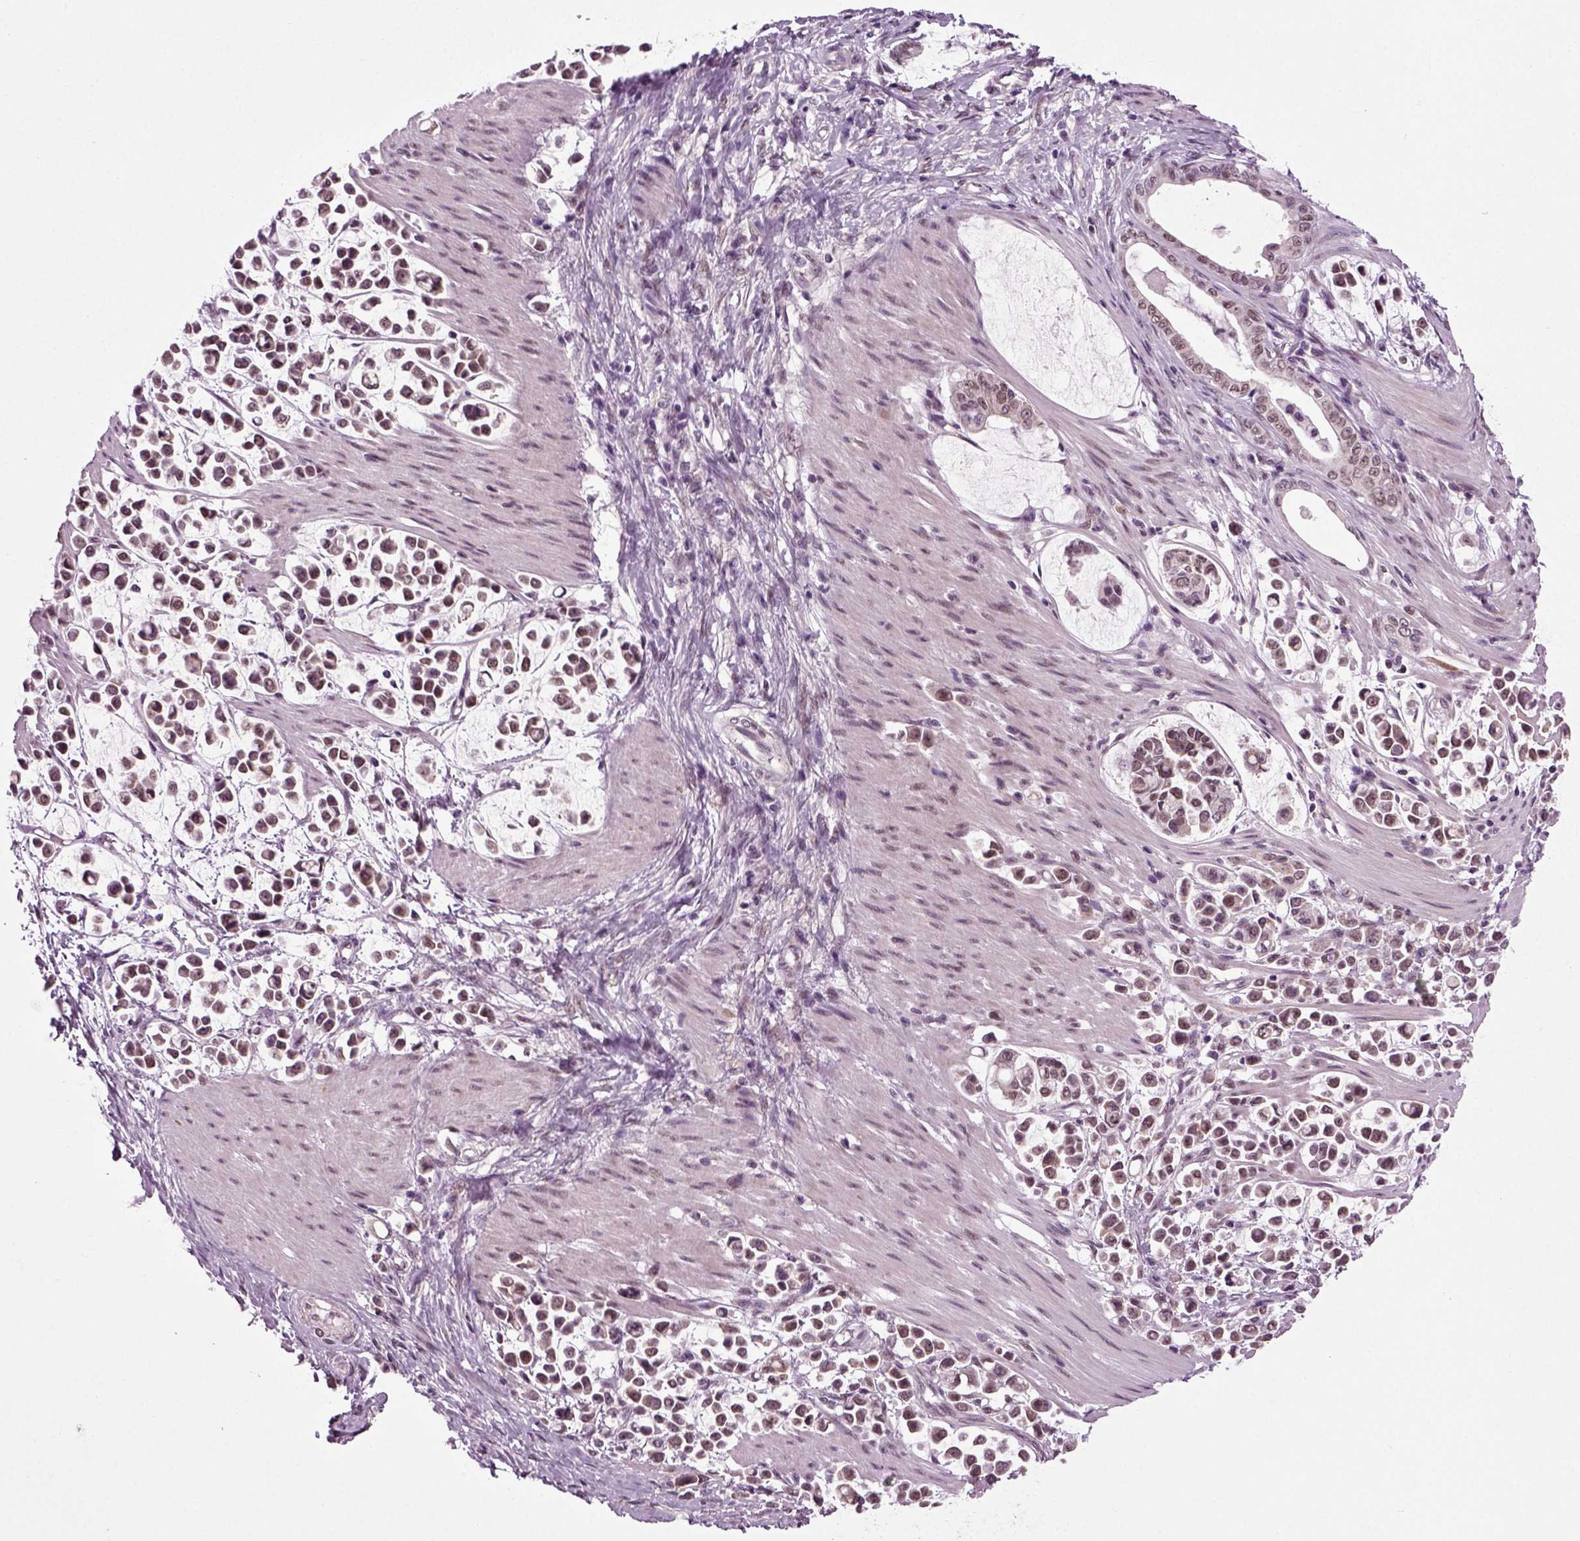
{"staining": {"intensity": "moderate", "quantity": ">75%", "location": "nuclear"}, "tissue": "stomach cancer", "cell_type": "Tumor cells", "image_type": "cancer", "snomed": [{"axis": "morphology", "description": "Adenocarcinoma, NOS"}, {"axis": "topography", "description": "Stomach"}], "caption": "An image of human stomach adenocarcinoma stained for a protein exhibits moderate nuclear brown staining in tumor cells.", "gene": "RCOR3", "patient": {"sex": "male", "age": 82}}